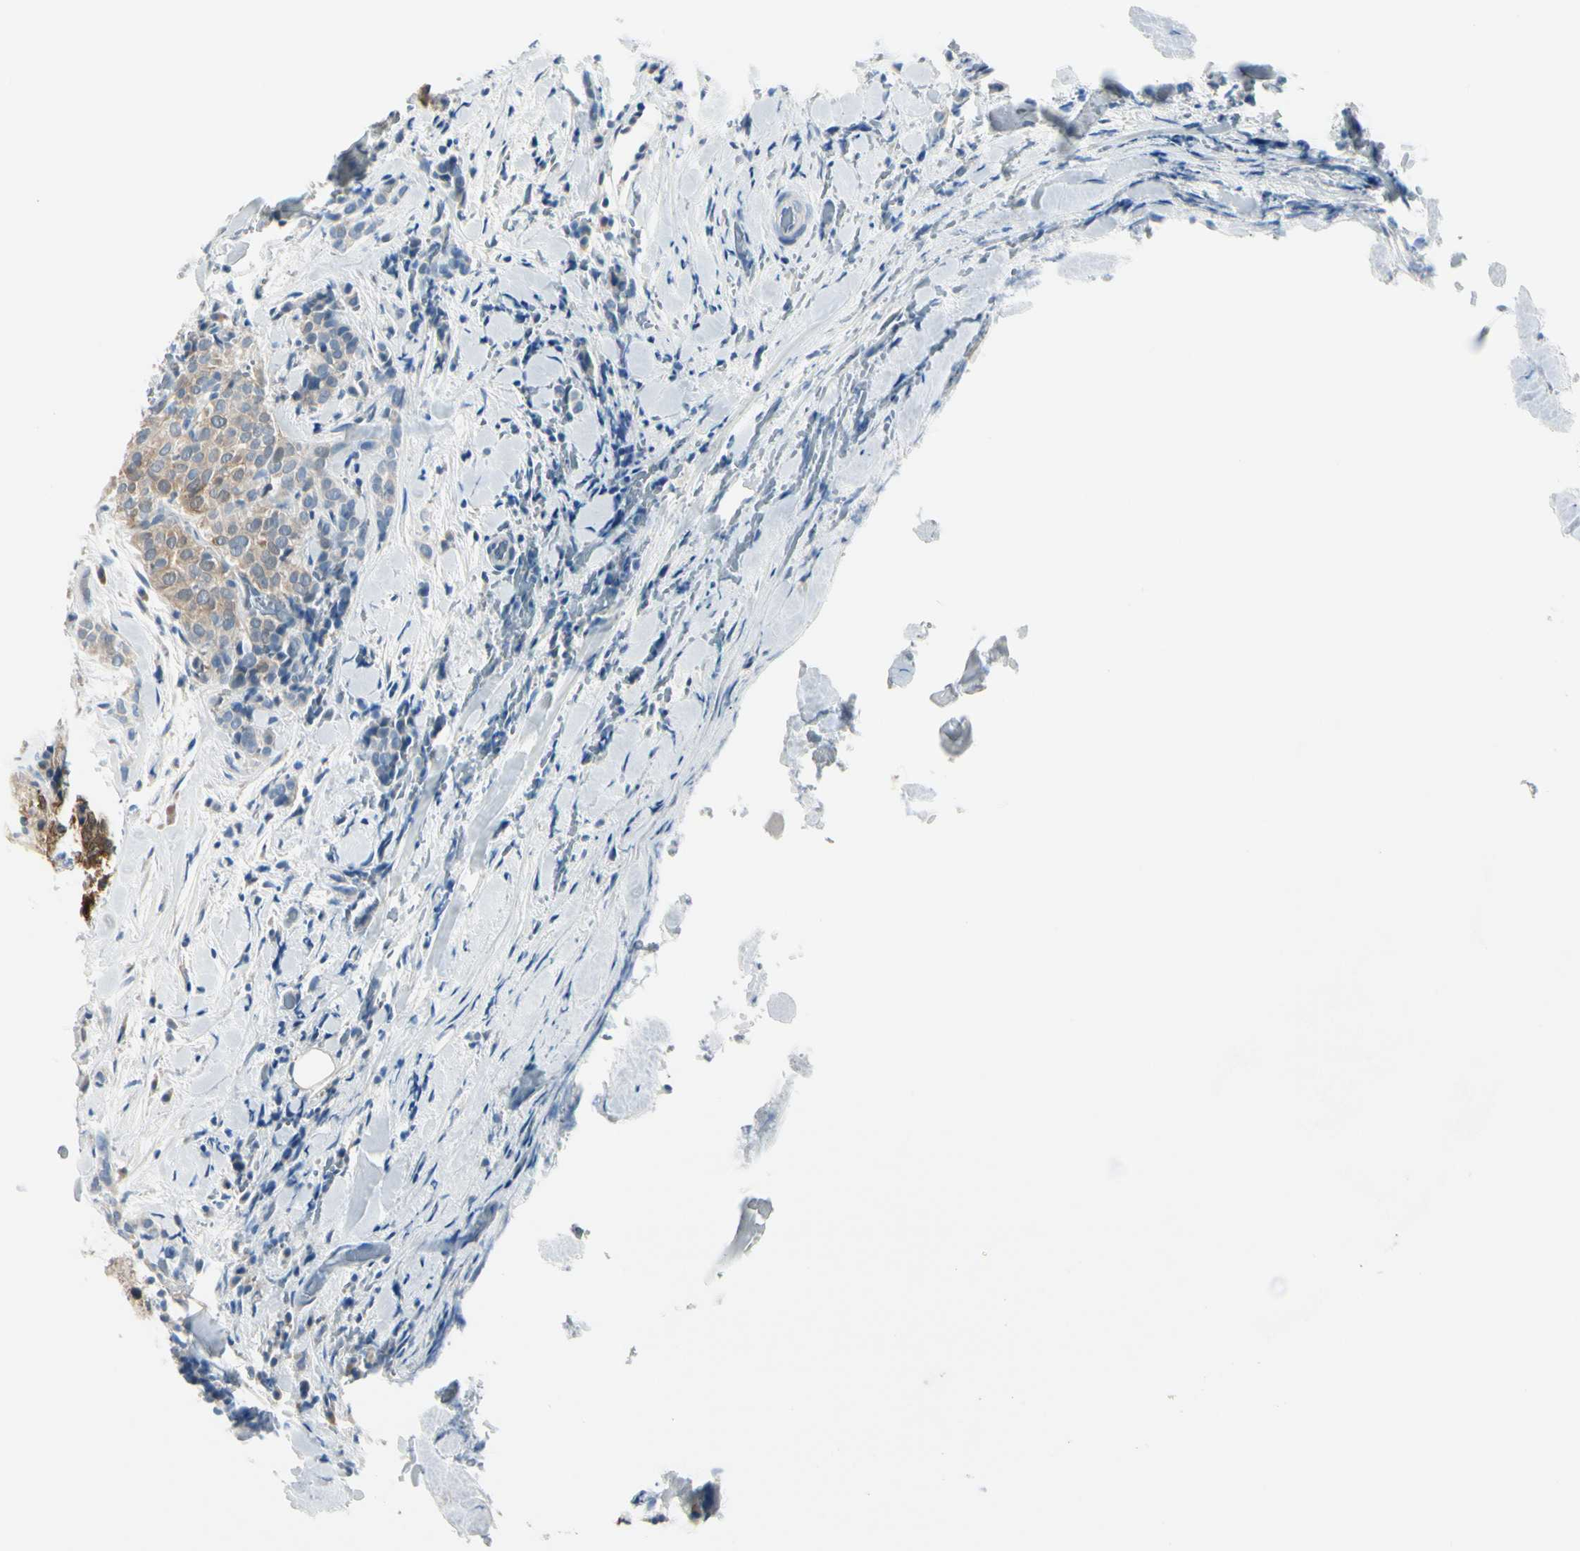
{"staining": {"intensity": "moderate", "quantity": ">75%", "location": "cytoplasmic/membranous"}, "tissue": "thyroid cancer", "cell_type": "Tumor cells", "image_type": "cancer", "snomed": [{"axis": "morphology", "description": "Normal tissue, NOS"}, {"axis": "morphology", "description": "Papillary adenocarcinoma, NOS"}, {"axis": "topography", "description": "Thyroid gland"}], "caption": "Immunohistochemical staining of thyroid cancer exhibits medium levels of moderate cytoplasmic/membranous expression in about >75% of tumor cells.", "gene": "PEBP1", "patient": {"sex": "female", "age": 30}}